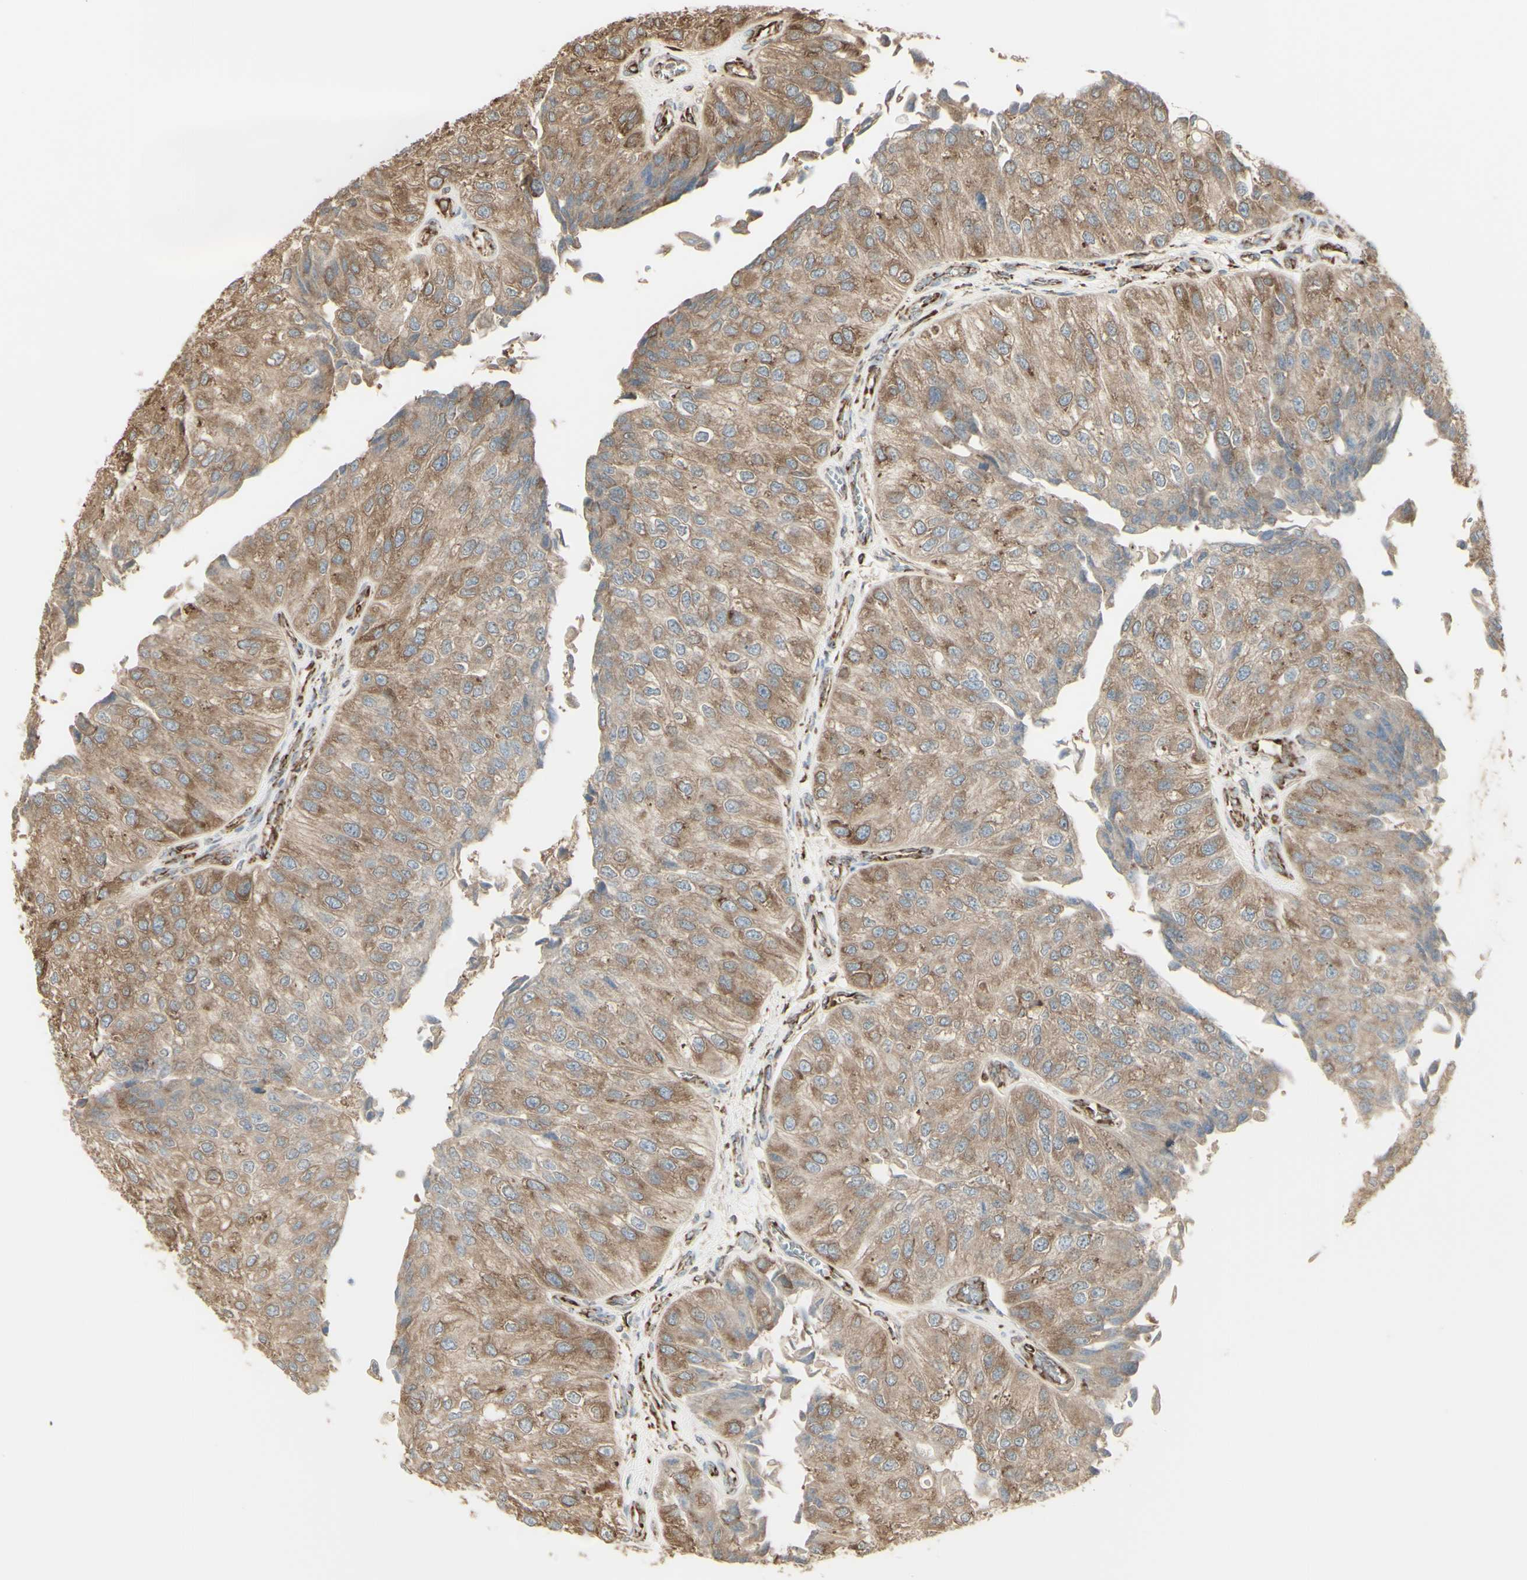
{"staining": {"intensity": "weak", "quantity": ">75%", "location": "cytoplasmic/membranous"}, "tissue": "urothelial cancer", "cell_type": "Tumor cells", "image_type": "cancer", "snomed": [{"axis": "morphology", "description": "Urothelial carcinoma, High grade"}, {"axis": "topography", "description": "Kidney"}, {"axis": "topography", "description": "Urinary bladder"}], "caption": "Immunohistochemistry image of urothelial cancer stained for a protein (brown), which displays low levels of weak cytoplasmic/membranous staining in about >75% of tumor cells.", "gene": "EEF1B2", "patient": {"sex": "male", "age": 77}}